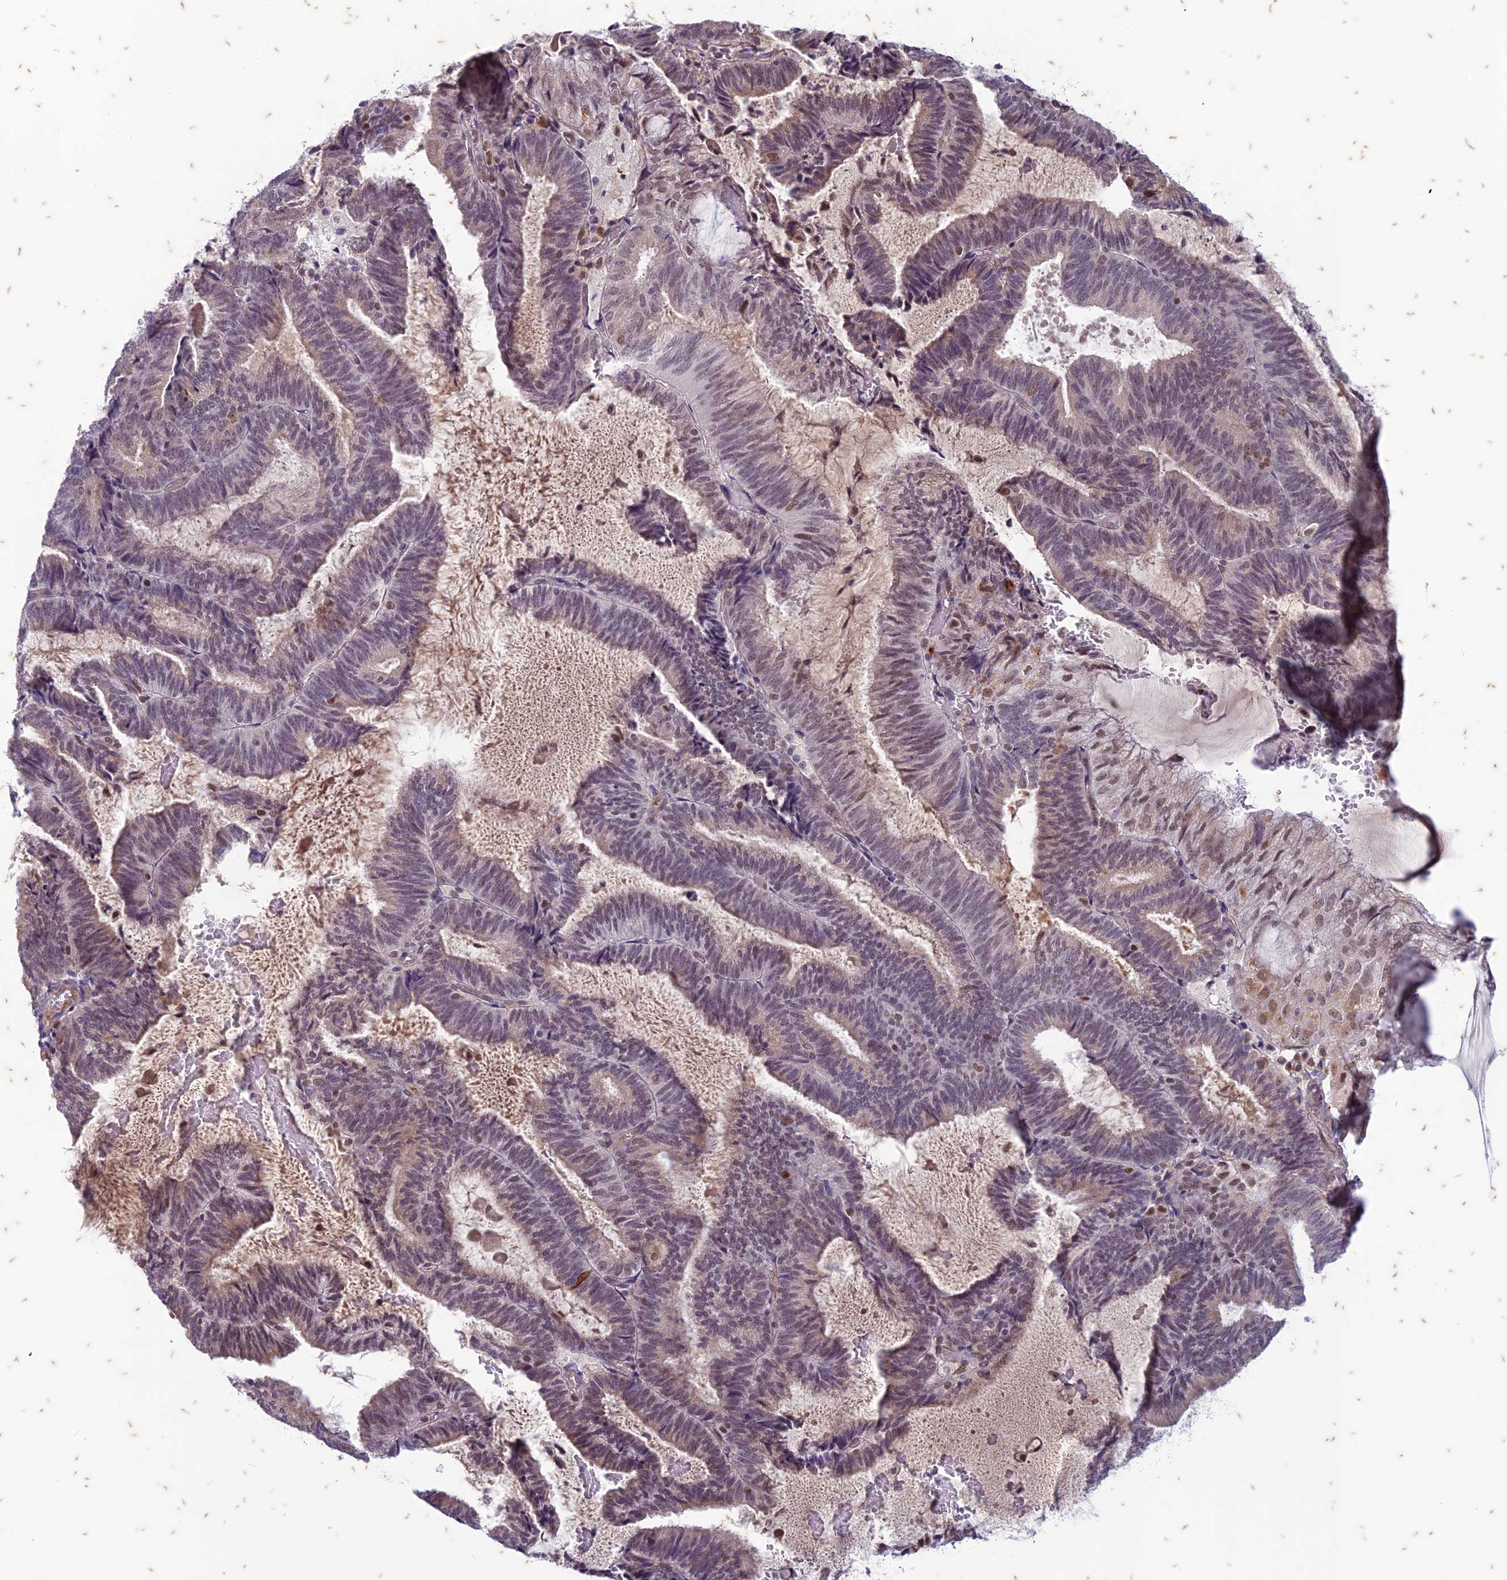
{"staining": {"intensity": "moderate", "quantity": "<25%", "location": "nuclear"}, "tissue": "endometrial cancer", "cell_type": "Tumor cells", "image_type": "cancer", "snomed": [{"axis": "morphology", "description": "Adenocarcinoma, NOS"}, {"axis": "topography", "description": "Endometrium"}], "caption": "The immunohistochemical stain labels moderate nuclear staining in tumor cells of endometrial cancer tissue.", "gene": "PABPN1L", "patient": {"sex": "female", "age": 81}}